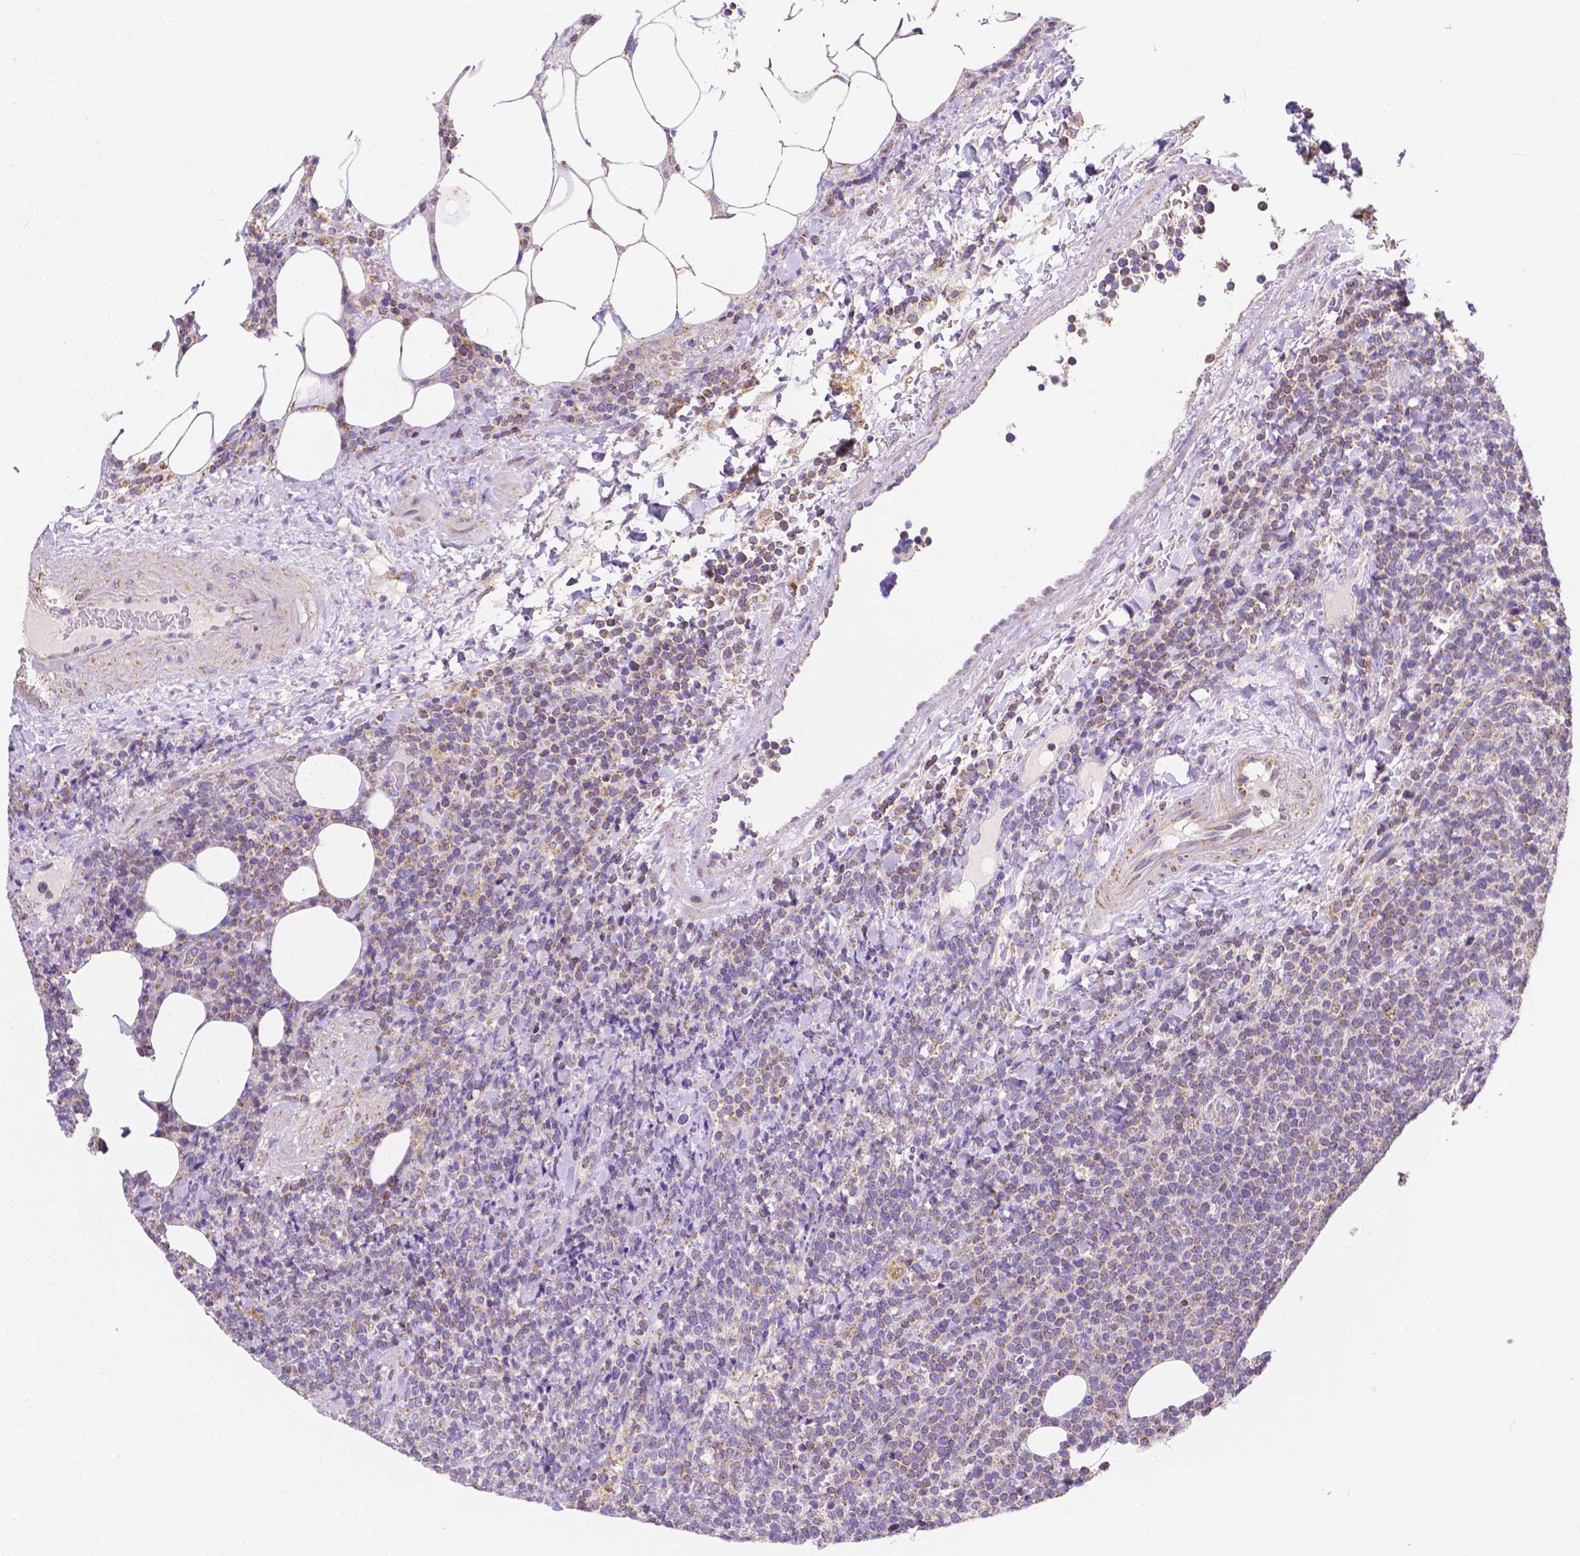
{"staining": {"intensity": "weak", "quantity": "<25%", "location": "cytoplasmic/membranous"}, "tissue": "lymphoma", "cell_type": "Tumor cells", "image_type": "cancer", "snomed": [{"axis": "morphology", "description": "Malignant lymphoma, non-Hodgkin's type, High grade"}, {"axis": "topography", "description": "Lymph node"}], "caption": "DAB (3,3'-diaminobenzidine) immunohistochemical staining of human high-grade malignant lymphoma, non-Hodgkin's type demonstrates no significant expression in tumor cells.", "gene": "SGTB", "patient": {"sex": "male", "age": 61}}